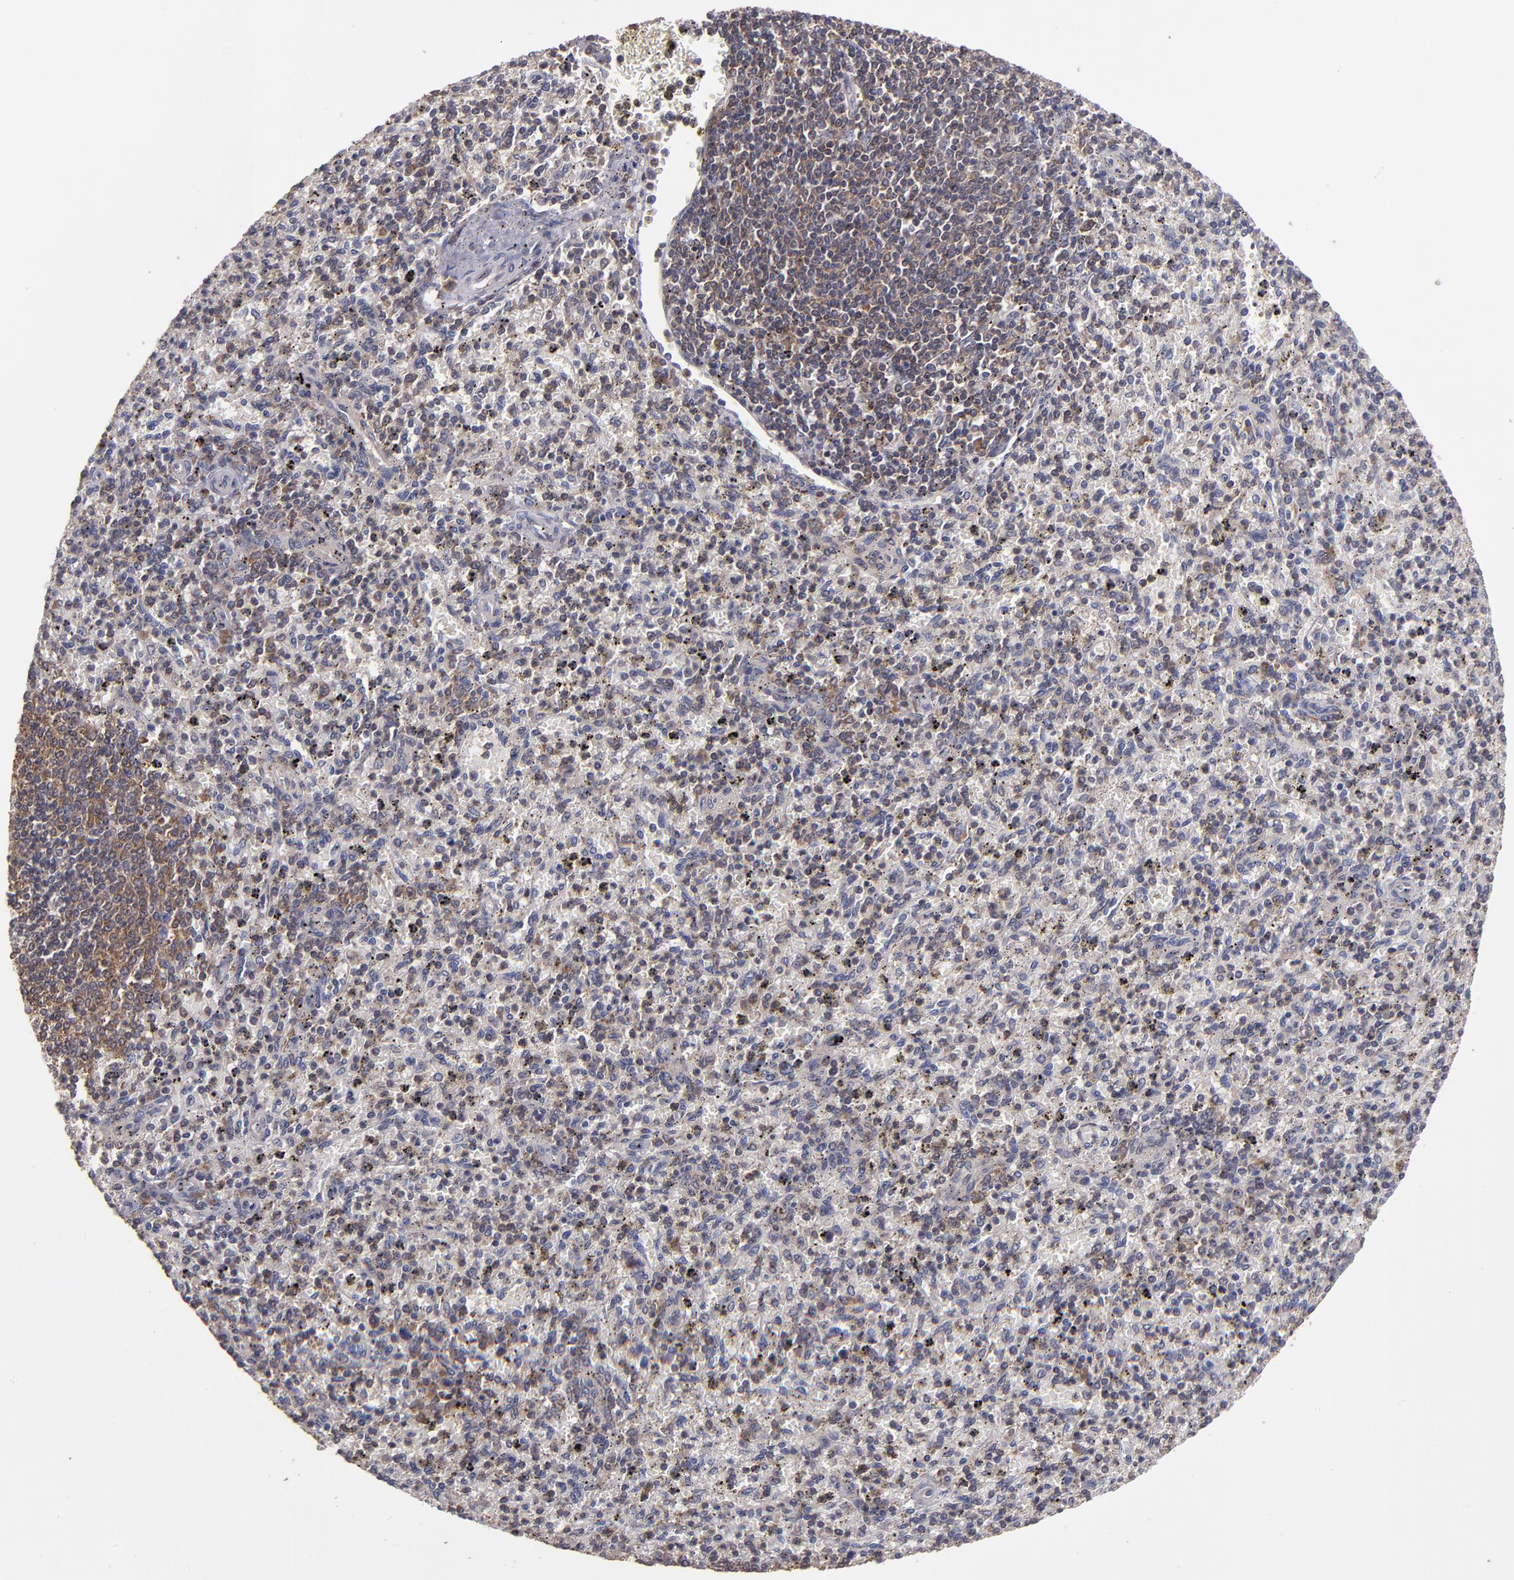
{"staining": {"intensity": "moderate", "quantity": "25%-75%", "location": "cytoplasmic/membranous"}, "tissue": "spleen", "cell_type": "Cells in red pulp", "image_type": "normal", "snomed": [{"axis": "morphology", "description": "Normal tissue, NOS"}, {"axis": "topography", "description": "Spleen"}], "caption": "Immunohistochemistry (IHC) image of unremarkable spleen: spleen stained using immunohistochemistry (IHC) shows medium levels of moderate protein expression localized specifically in the cytoplasmic/membranous of cells in red pulp, appearing as a cytoplasmic/membranous brown color.", "gene": "NF2", "patient": {"sex": "male", "age": 72}}